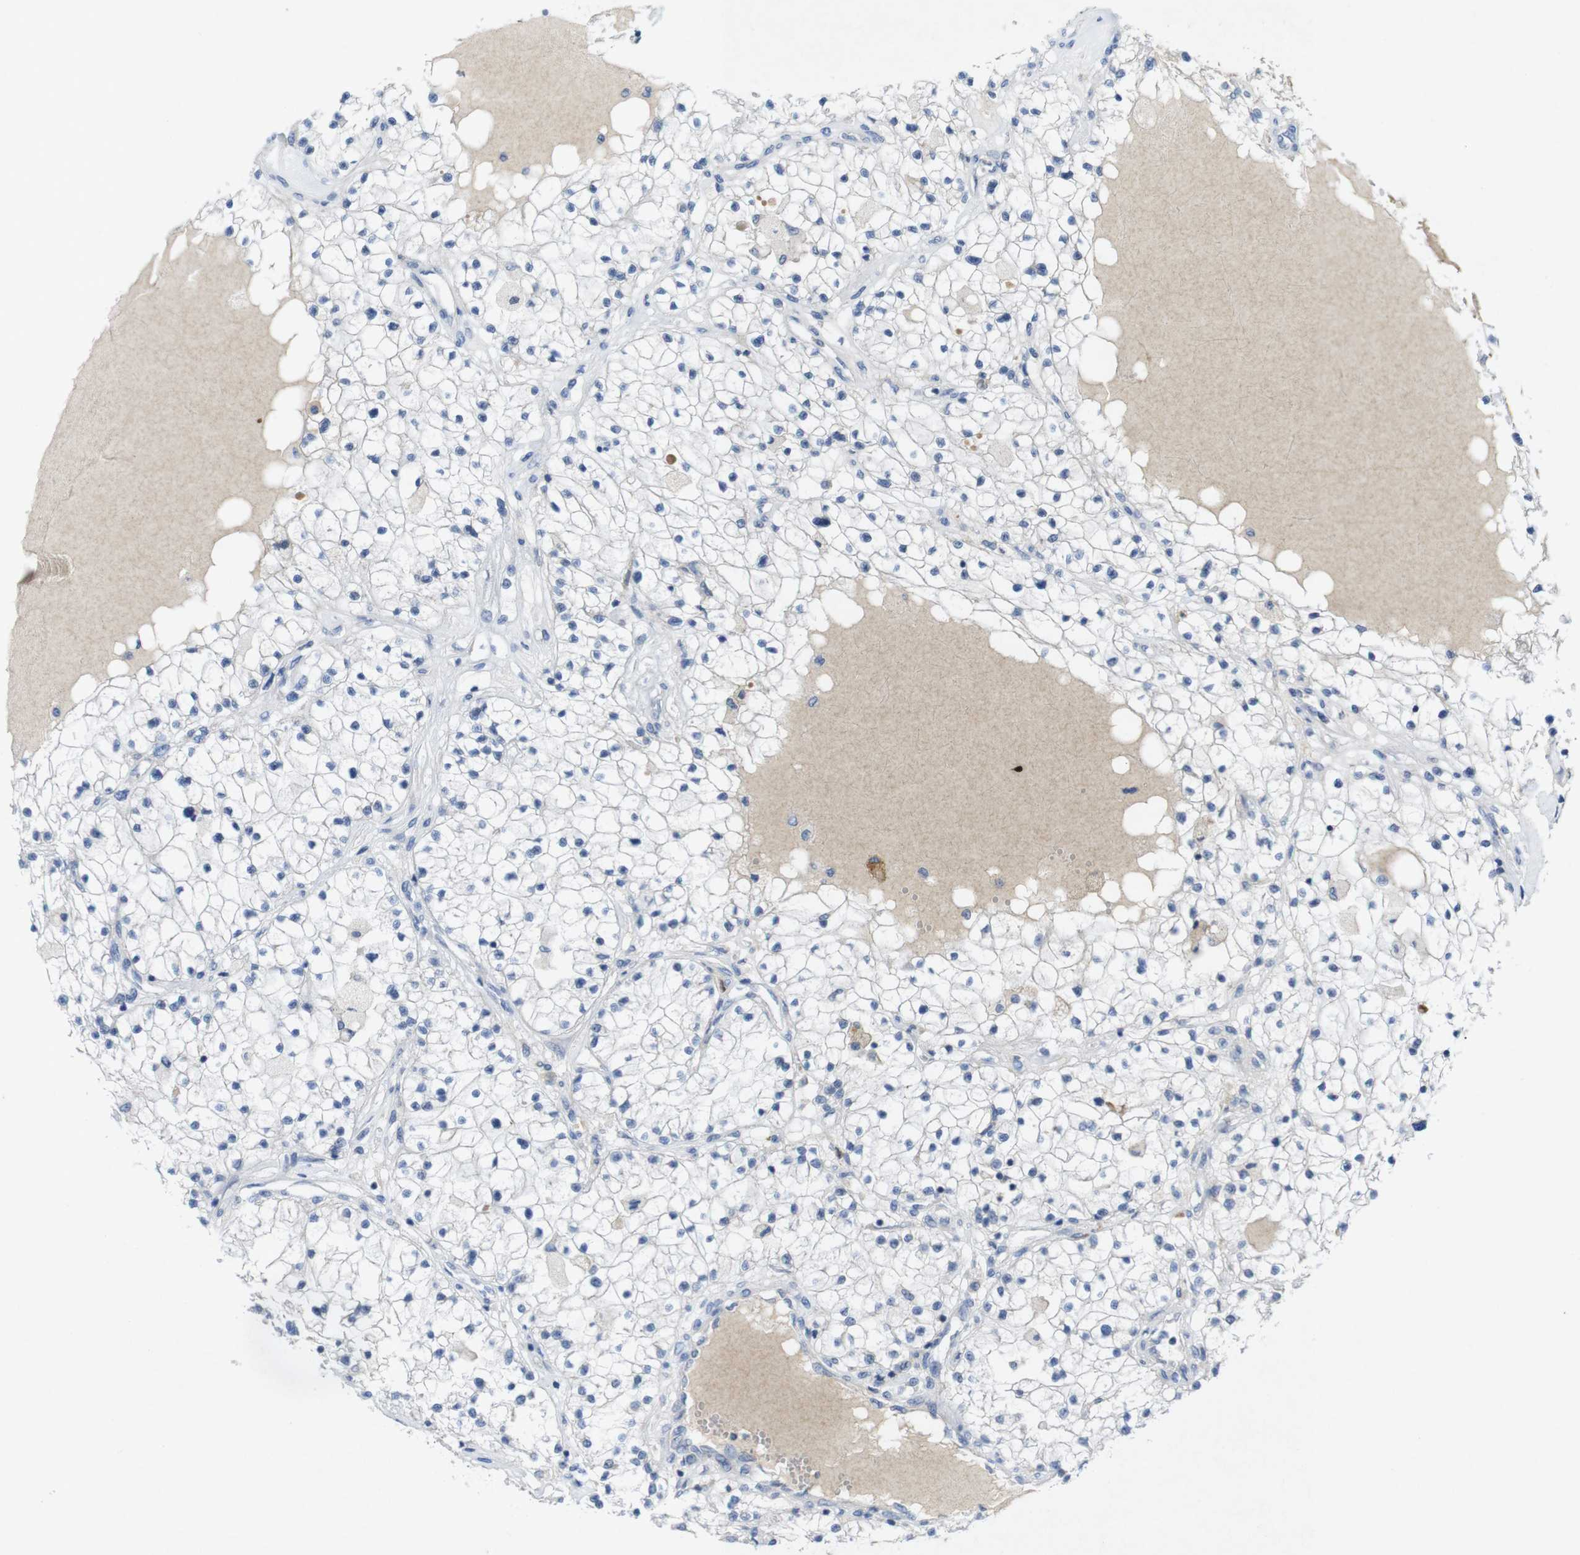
{"staining": {"intensity": "negative", "quantity": "none", "location": "none"}, "tissue": "renal cancer", "cell_type": "Tumor cells", "image_type": "cancer", "snomed": [{"axis": "morphology", "description": "Adenocarcinoma, NOS"}, {"axis": "topography", "description": "Kidney"}], "caption": "High magnification brightfield microscopy of renal cancer (adenocarcinoma) stained with DAB (brown) and counterstained with hematoxylin (blue): tumor cells show no significant staining.", "gene": "SLAMF7", "patient": {"sex": "male", "age": 68}}